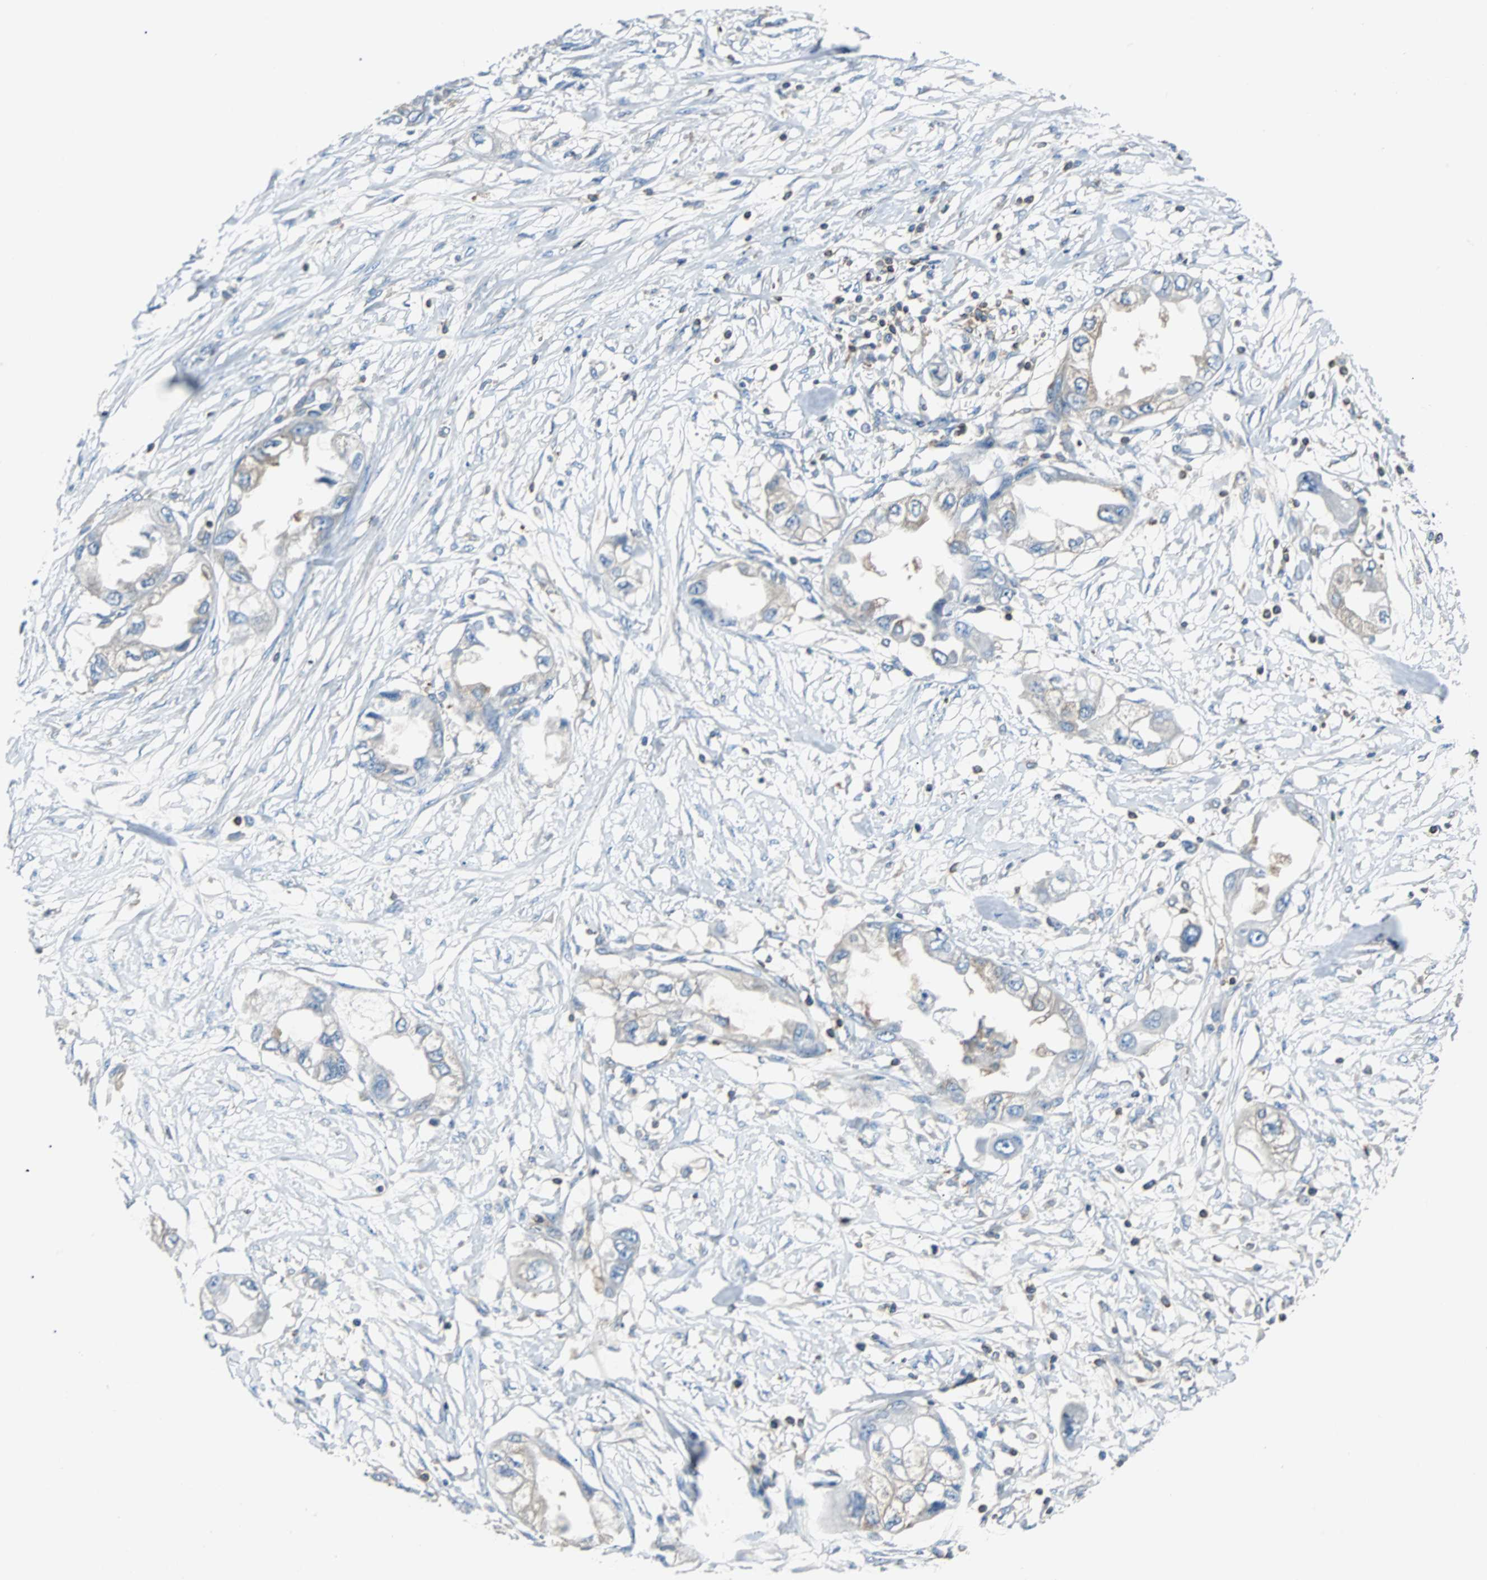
{"staining": {"intensity": "negative", "quantity": "none", "location": "none"}, "tissue": "endometrial cancer", "cell_type": "Tumor cells", "image_type": "cancer", "snomed": [{"axis": "morphology", "description": "Adenocarcinoma, NOS"}, {"axis": "topography", "description": "Endometrium"}], "caption": "DAB immunohistochemical staining of human endometrial cancer (adenocarcinoma) displays no significant staining in tumor cells.", "gene": "TSC22D4", "patient": {"sex": "female", "age": 67}}